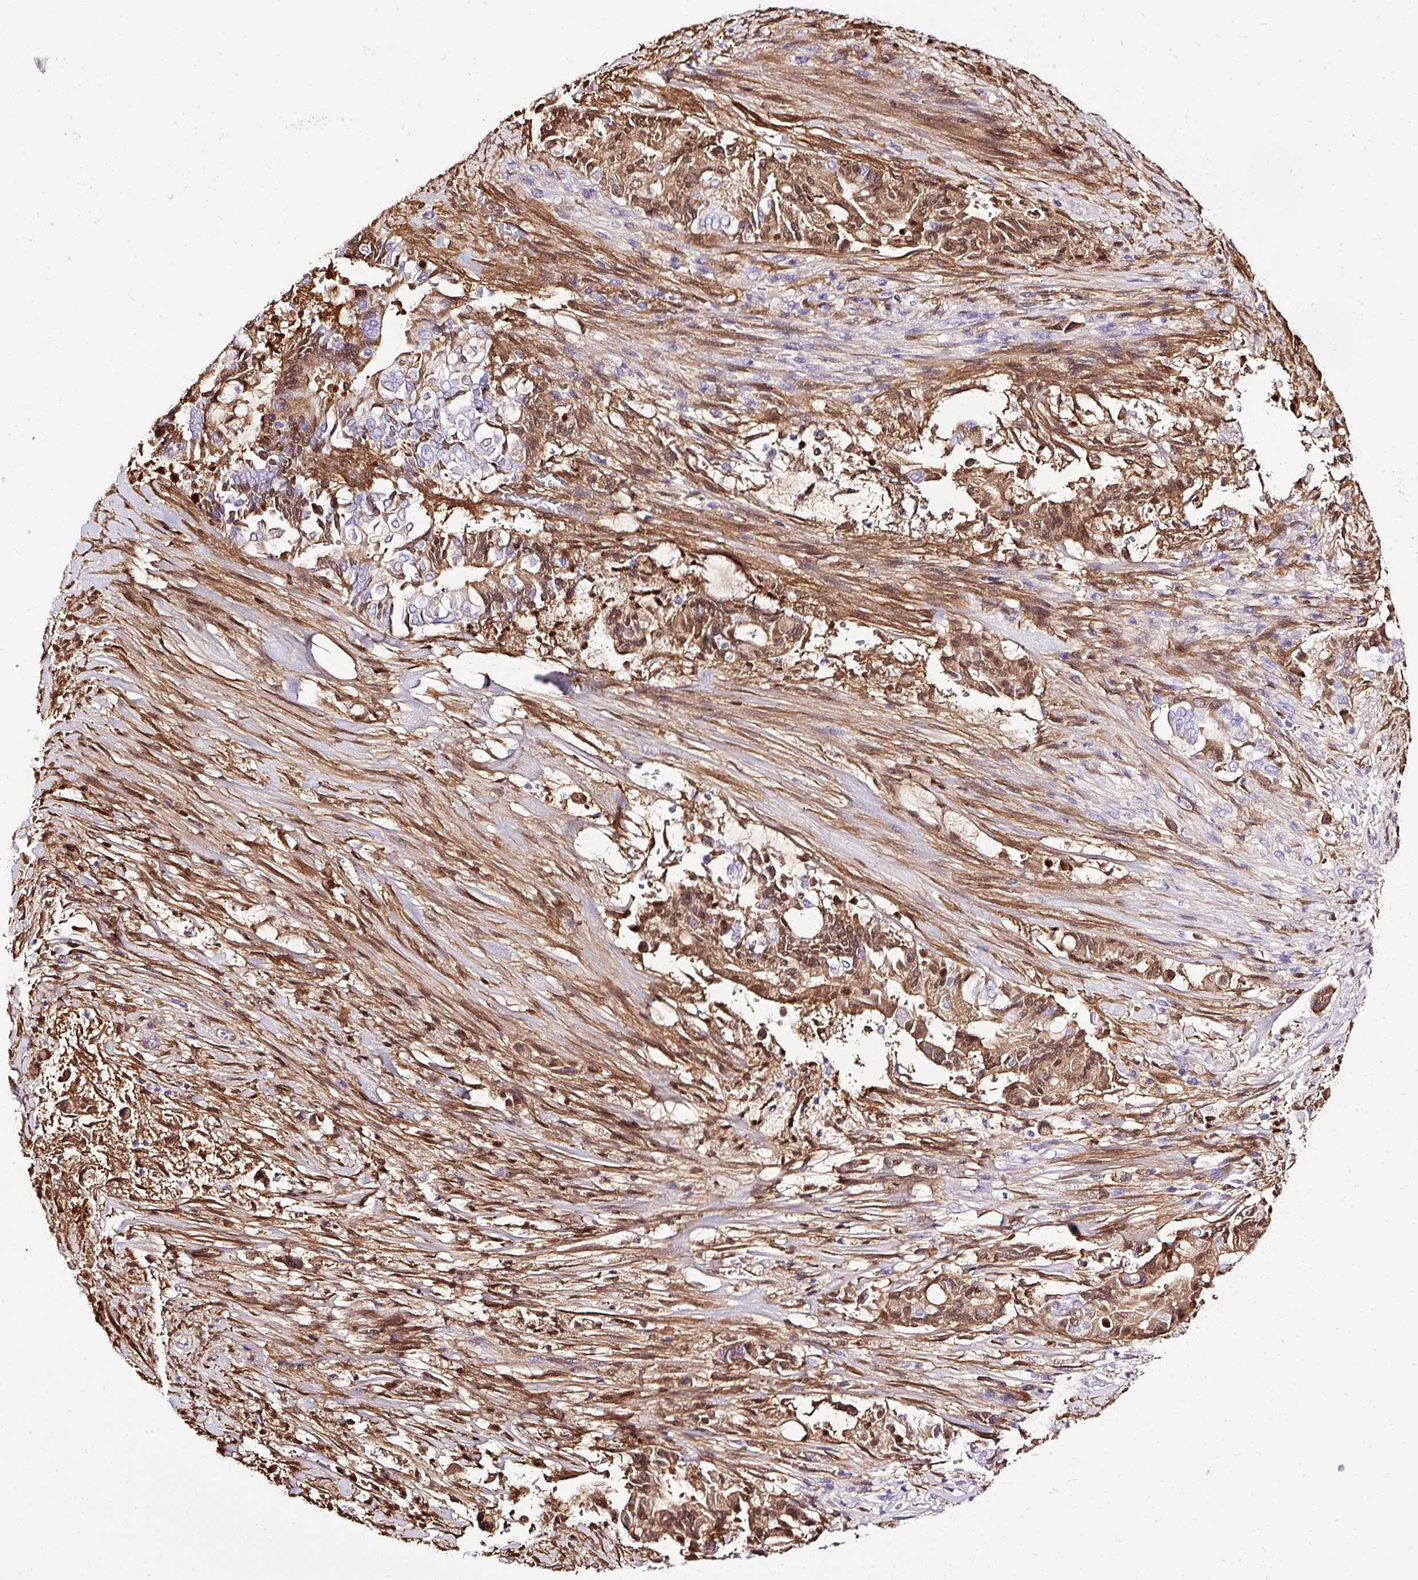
{"staining": {"intensity": "moderate", "quantity": "<25%", "location": "cytoplasmic/membranous,nuclear"}, "tissue": "pancreatic cancer", "cell_type": "Tumor cells", "image_type": "cancer", "snomed": [{"axis": "morphology", "description": "Adenocarcinoma, NOS"}, {"axis": "topography", "description": "Pancreas"}], "caption": "Human pancreatic cancer stained with a protein marker displays moderate staining in tumor cells.", "gene": "CLEC3B", "patient": {"sex": "male", "age": 68}}